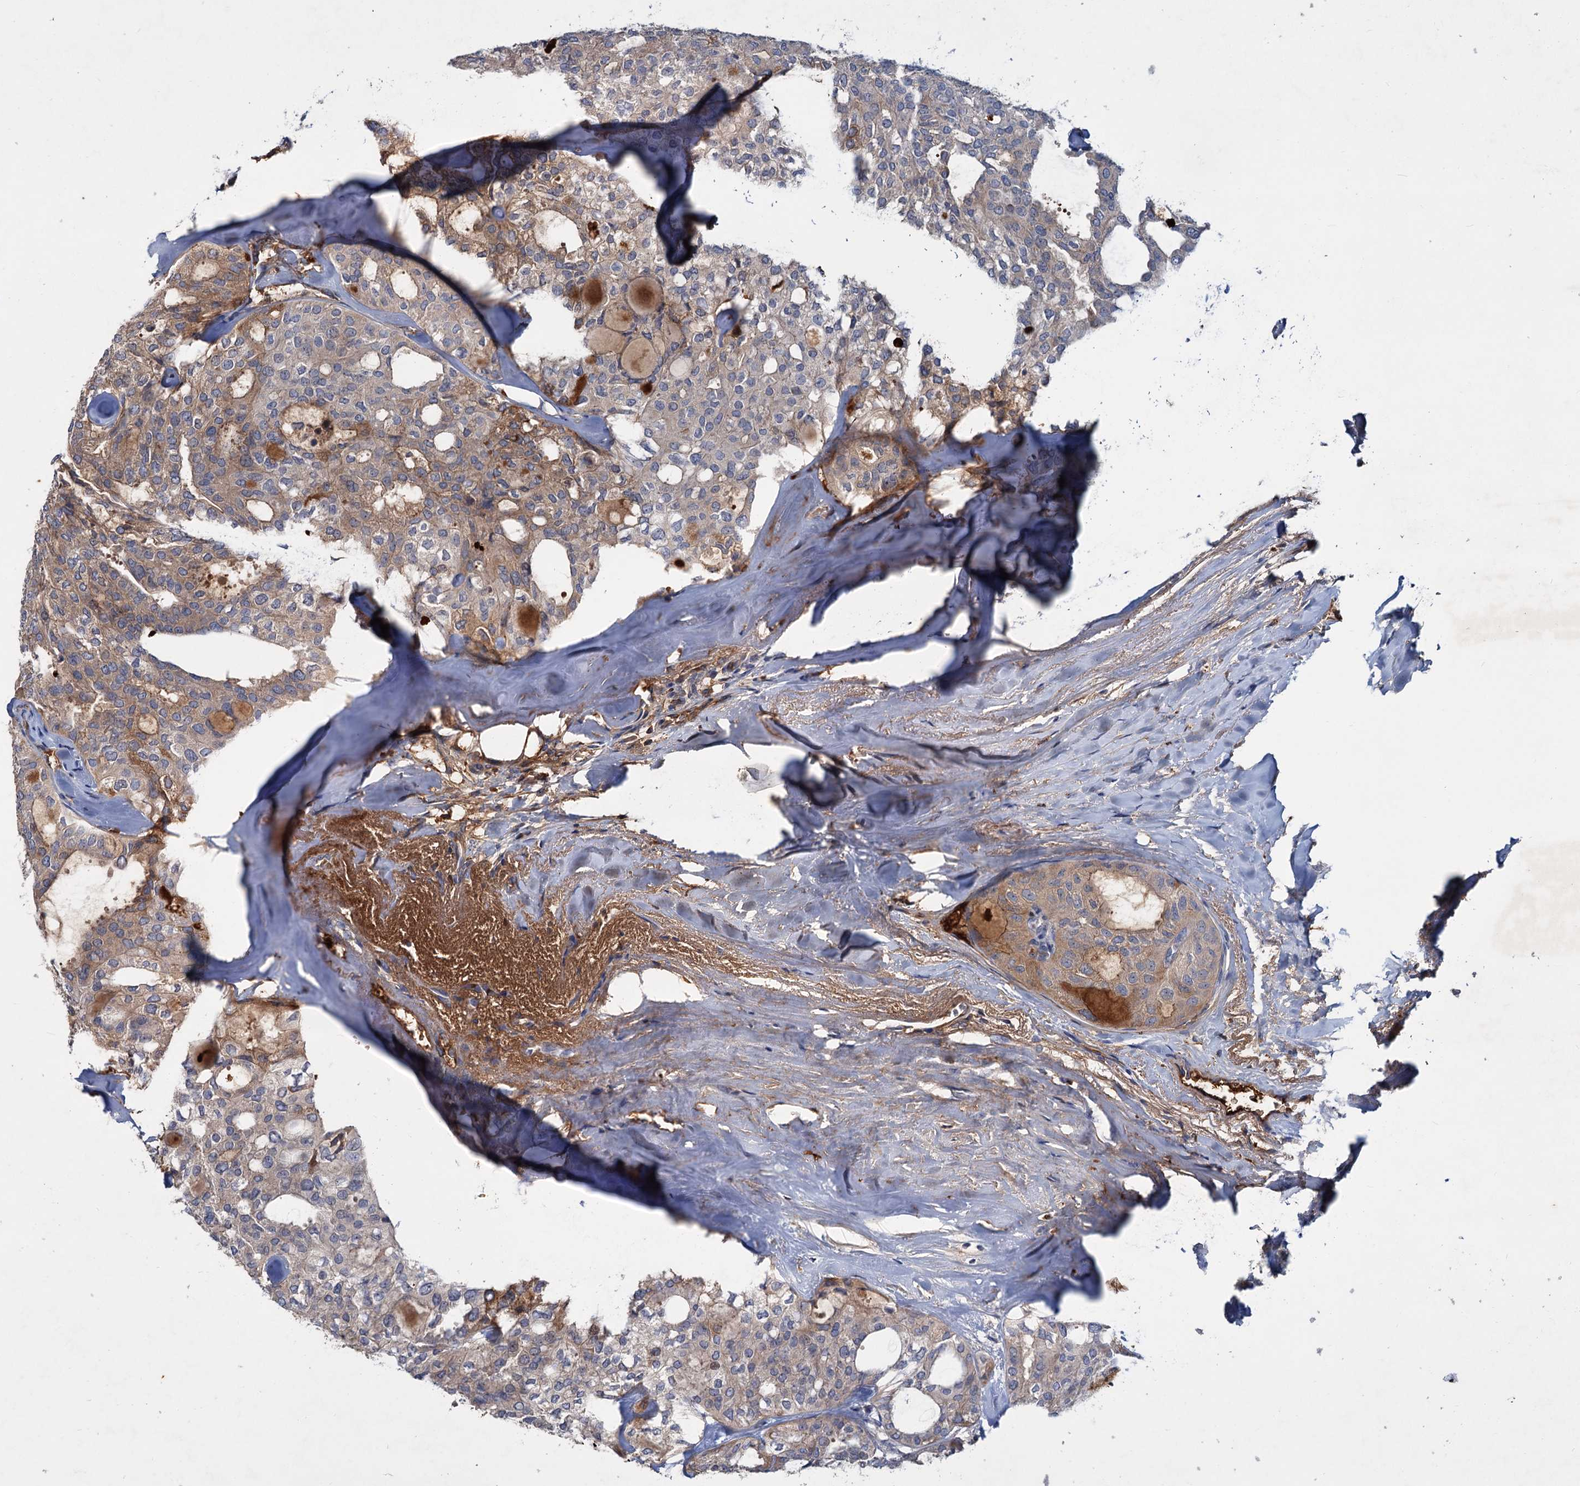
{"staining": {"intensity": "moderate", "quantity": "25%-75%", "location": "cytoplasmic/membranous,nuclear"}, "tissue": "thyroid cancer", "cell_type": "Tumor cells", "image_type": "cancer", "snomed": [{"axis": "morphology", "description": "Follicular adenoma carcinoma, NOS"}, {"axis": "topography", "description": "Thyroid gland"}], "caption": "Follicular adenoma carcinoma (thyroid) stained with a protein marker reveals moderate staining in tumor cells.", "gene": "CHRD", "patient": {"sex": "male", "age": 75}}